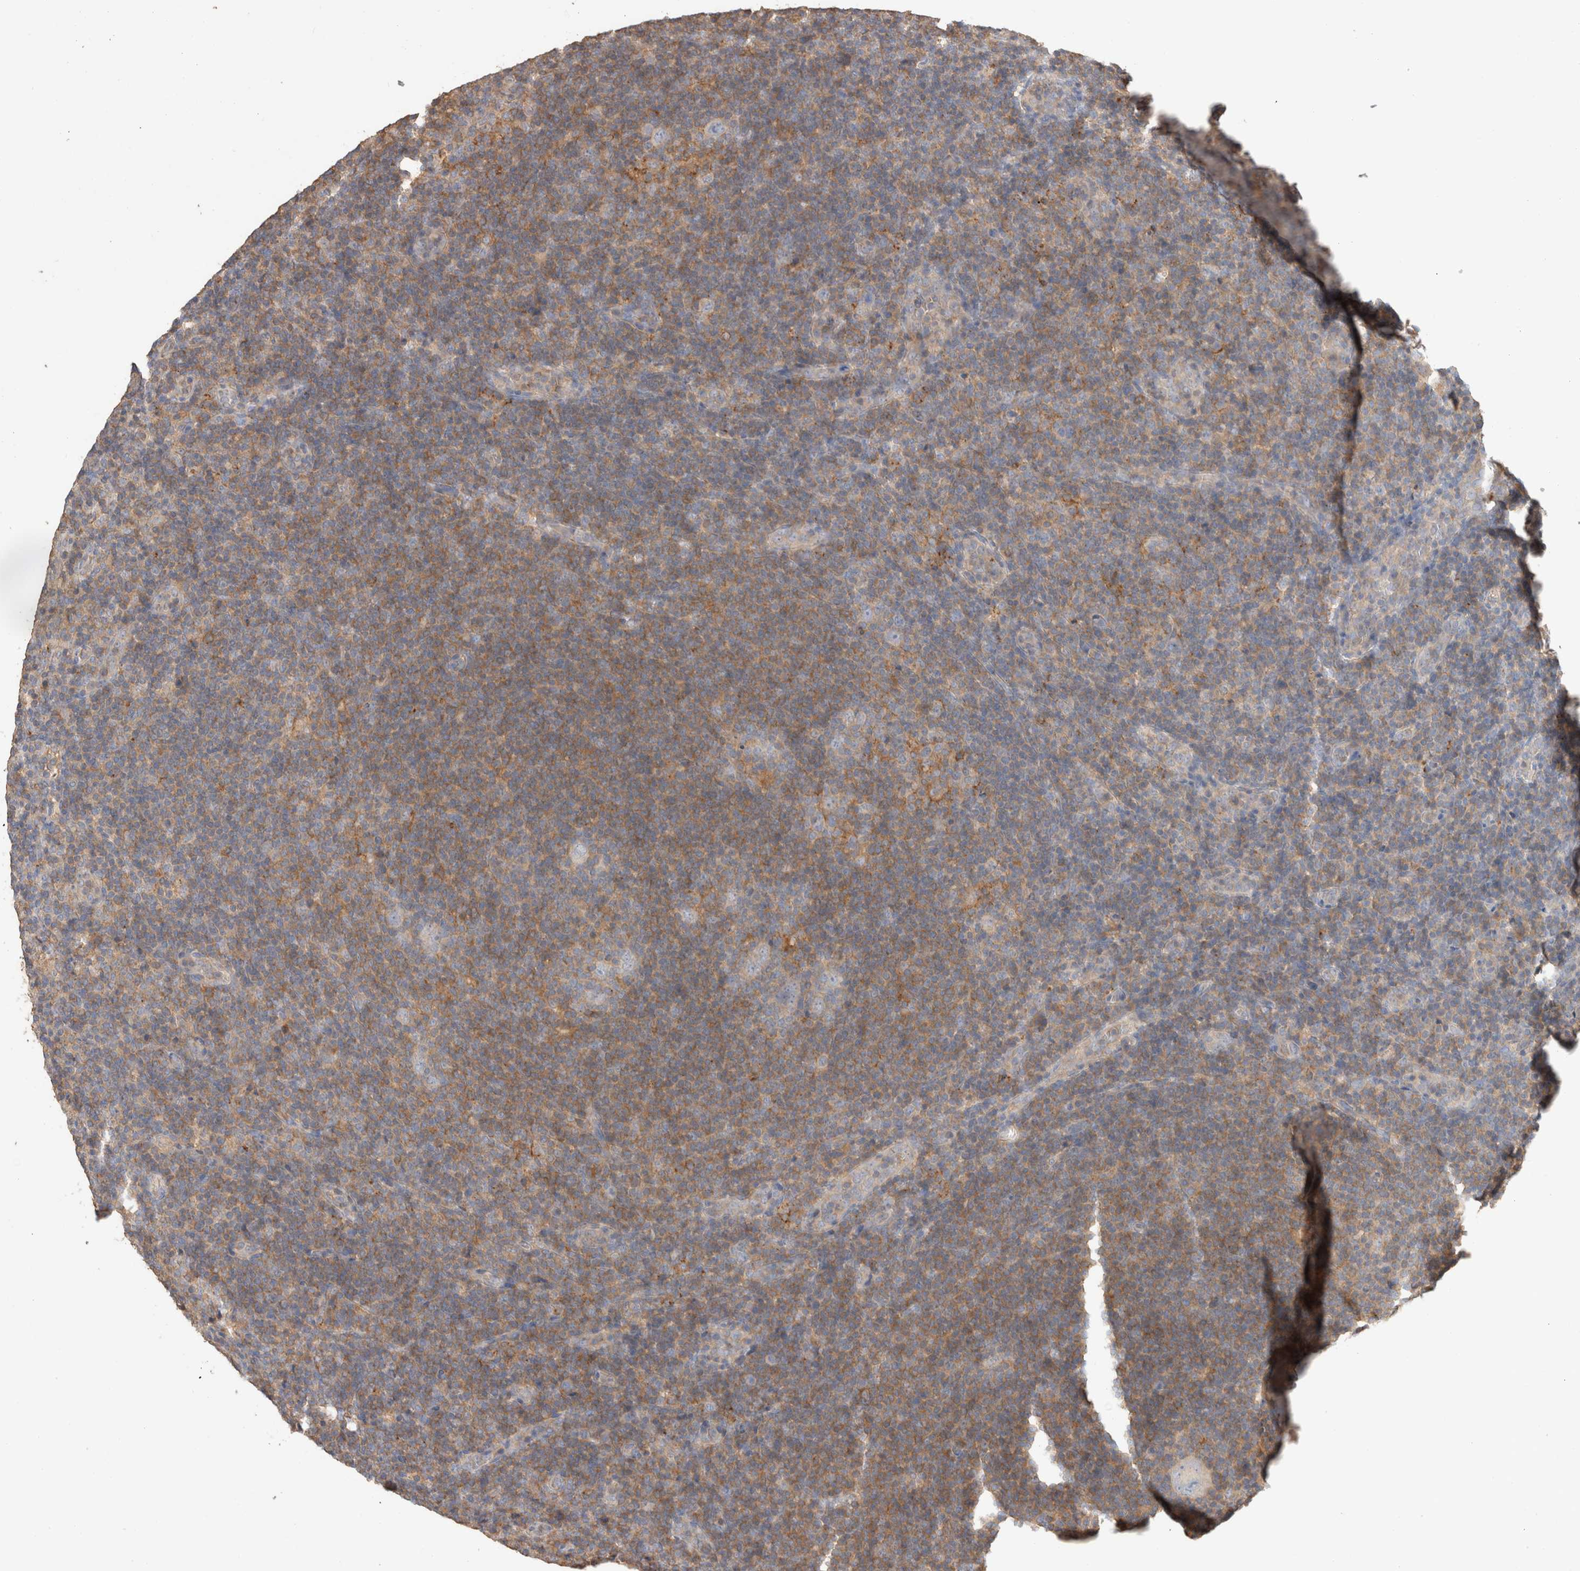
{"staining": {"intensity": "negative", "quantity": "none", "location": "none"}, "tissue": "lymphoma", "cell_type": "Tumor cells", "image_type": "cancer", "snomed": [{"axis": "morphology", "description": "Hodgkin's disease, NOS"}, {"axis": "topography", "description": "Lymph node"}], "caption": "There is no significant positivity in tumor cells of Hodgkin's disease.", "gene": "CFAP418", "patient": {"sex": "female", "age": 57}}